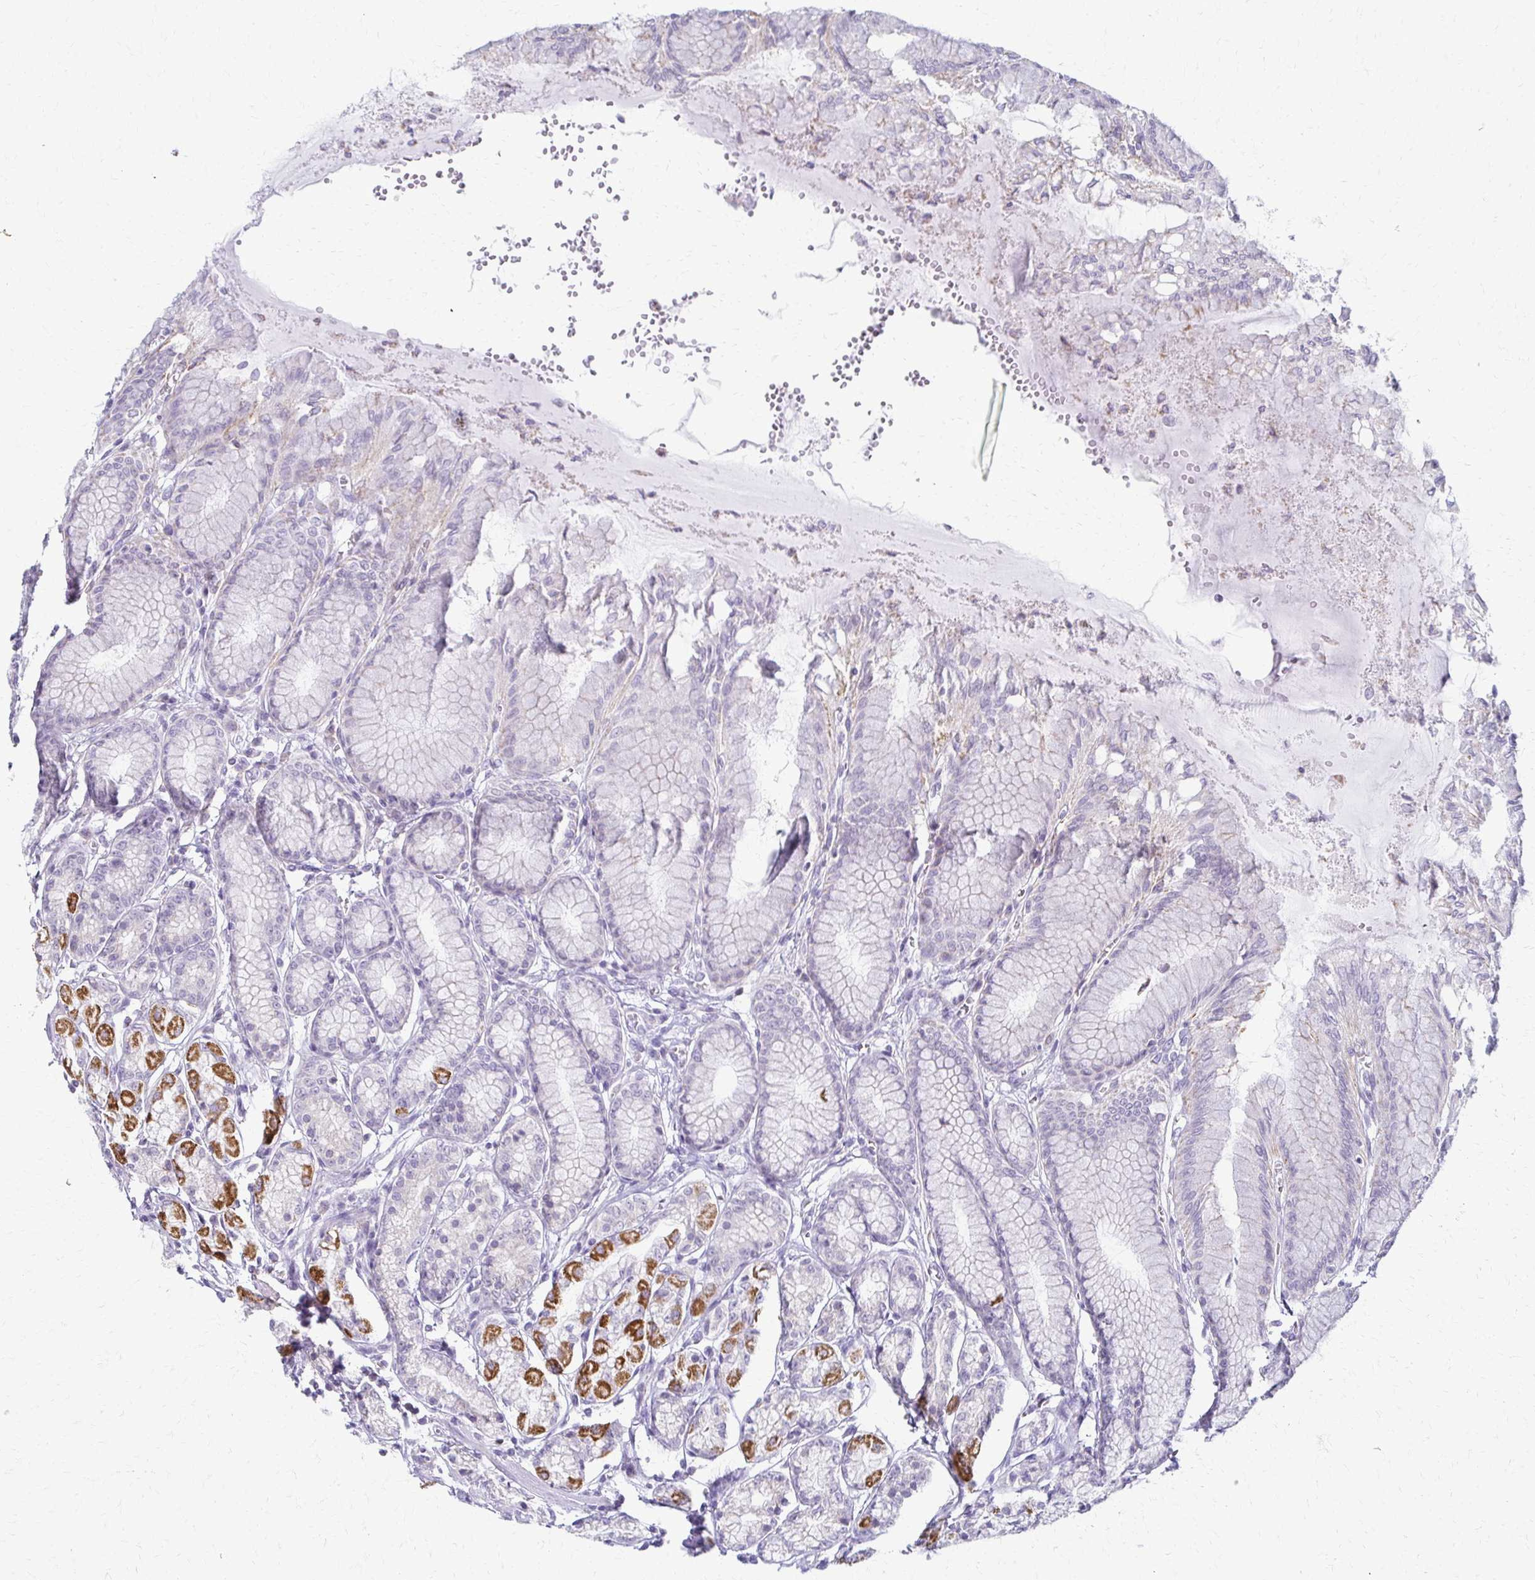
{"staining": {"intensity": "strong", "quantity": "<25%", "location": "cytoplasmic/membranous"}, "tissue": "stomach", "cell_type": "Glandular cells", "image_type": "normal", "snomed": [{"axis": "morphology", "description": "Normal tissue, NOS"}, {"axis": "topography", "description": "Stomach"}, {"axis": "topography", "description": "Stomach, lower"}], "caption": "Immunohistochemistry (IHC) image of benign stomach stained for a protein (brown), which reveals medium levels of strong cytoplasmic/membranous staining in approximately <25% of glandular cells.", "gene": "FCGR2A", "patient": {"sex": "male", "age": 76}}